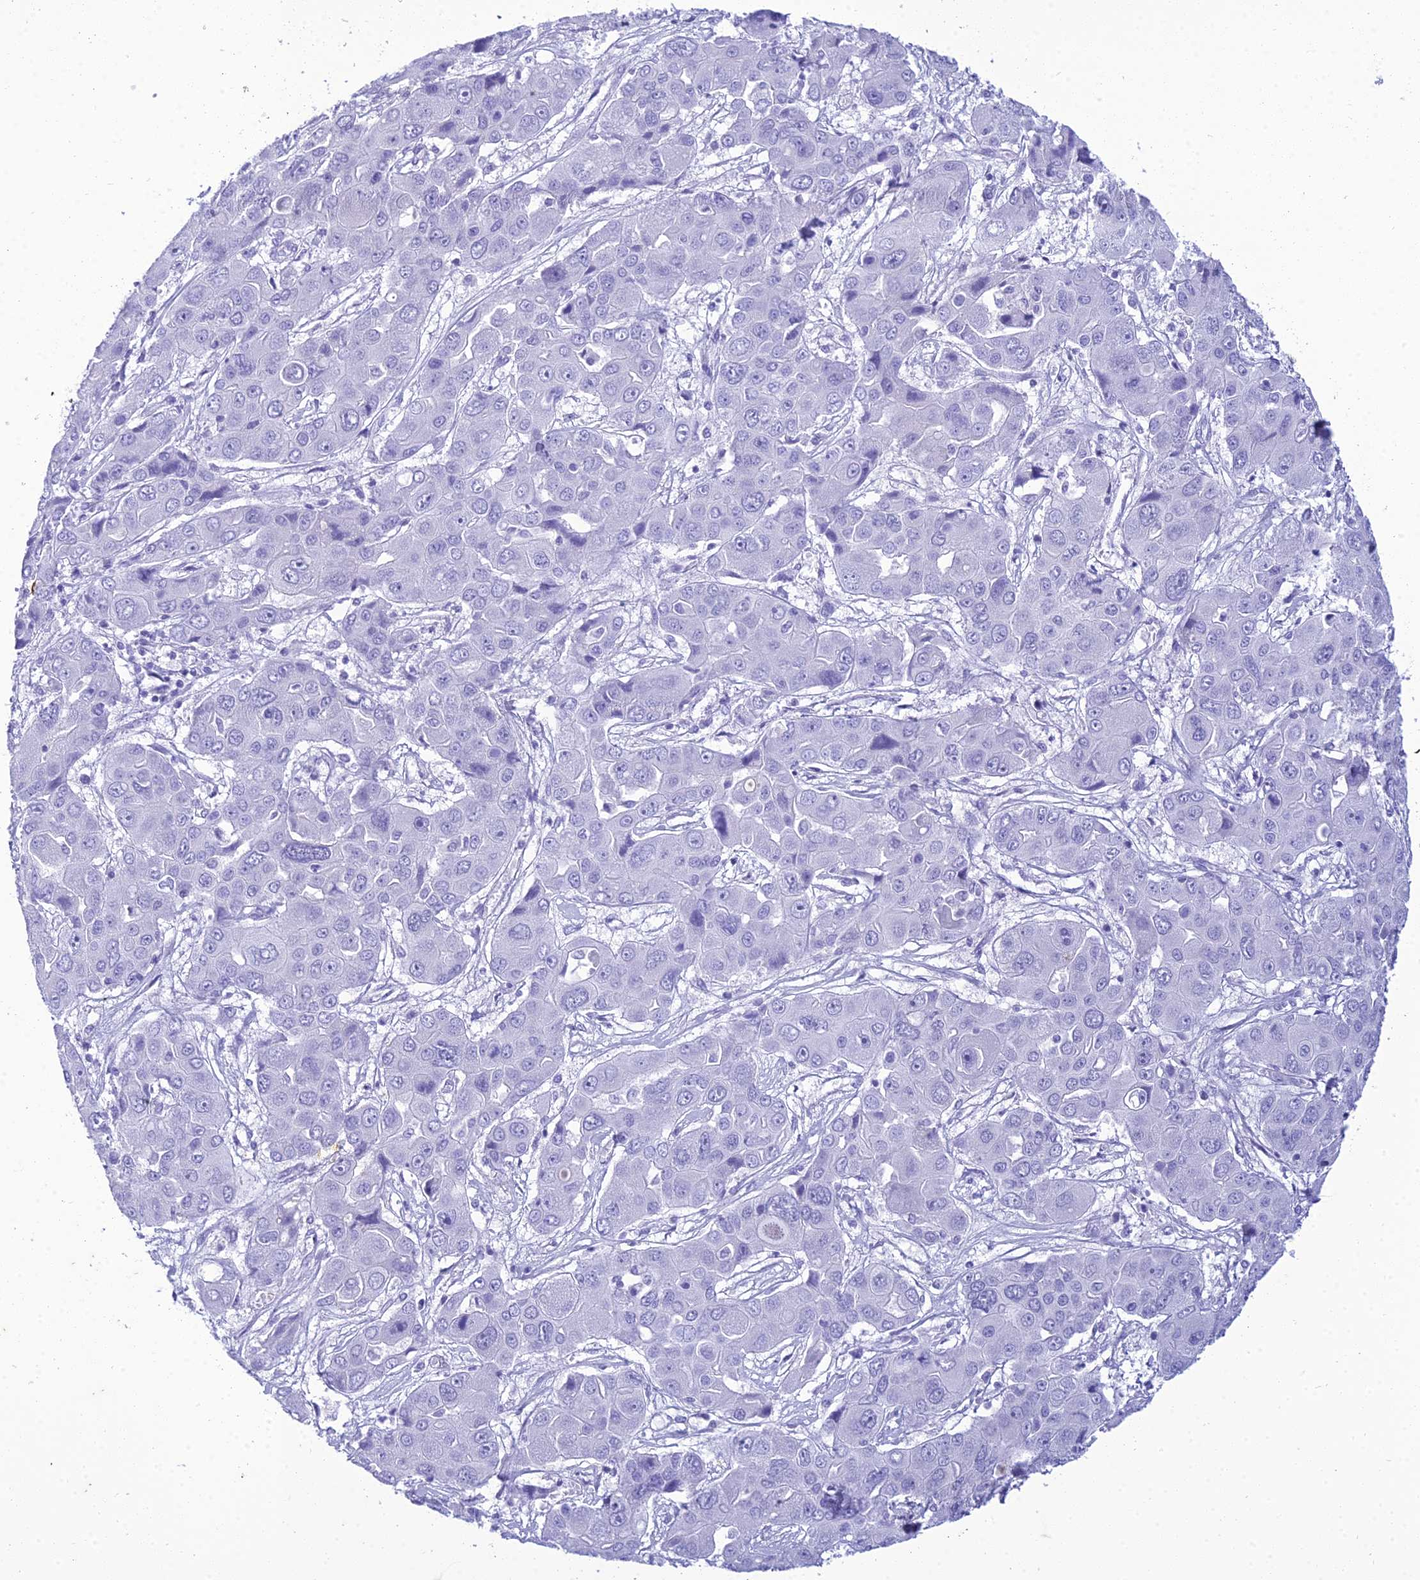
{"staining": {"intensity": "negative", "quantity": "none", "location": "none"}, "tissue": "liver cancer", "cell_type": "Tumor cells", "image_type": "cancer", "snomed": [{"axis": "morphology", "description": "Cholangiocarcinoma"}, {"axis": "topography", "description": "Liver"}], "caption": "The micrograph demonstrates no staining of tumor cells in liver cholangiocarcinoma.", "gene": "ZNF442", "patient": {"sex": "male", "age": 67}}